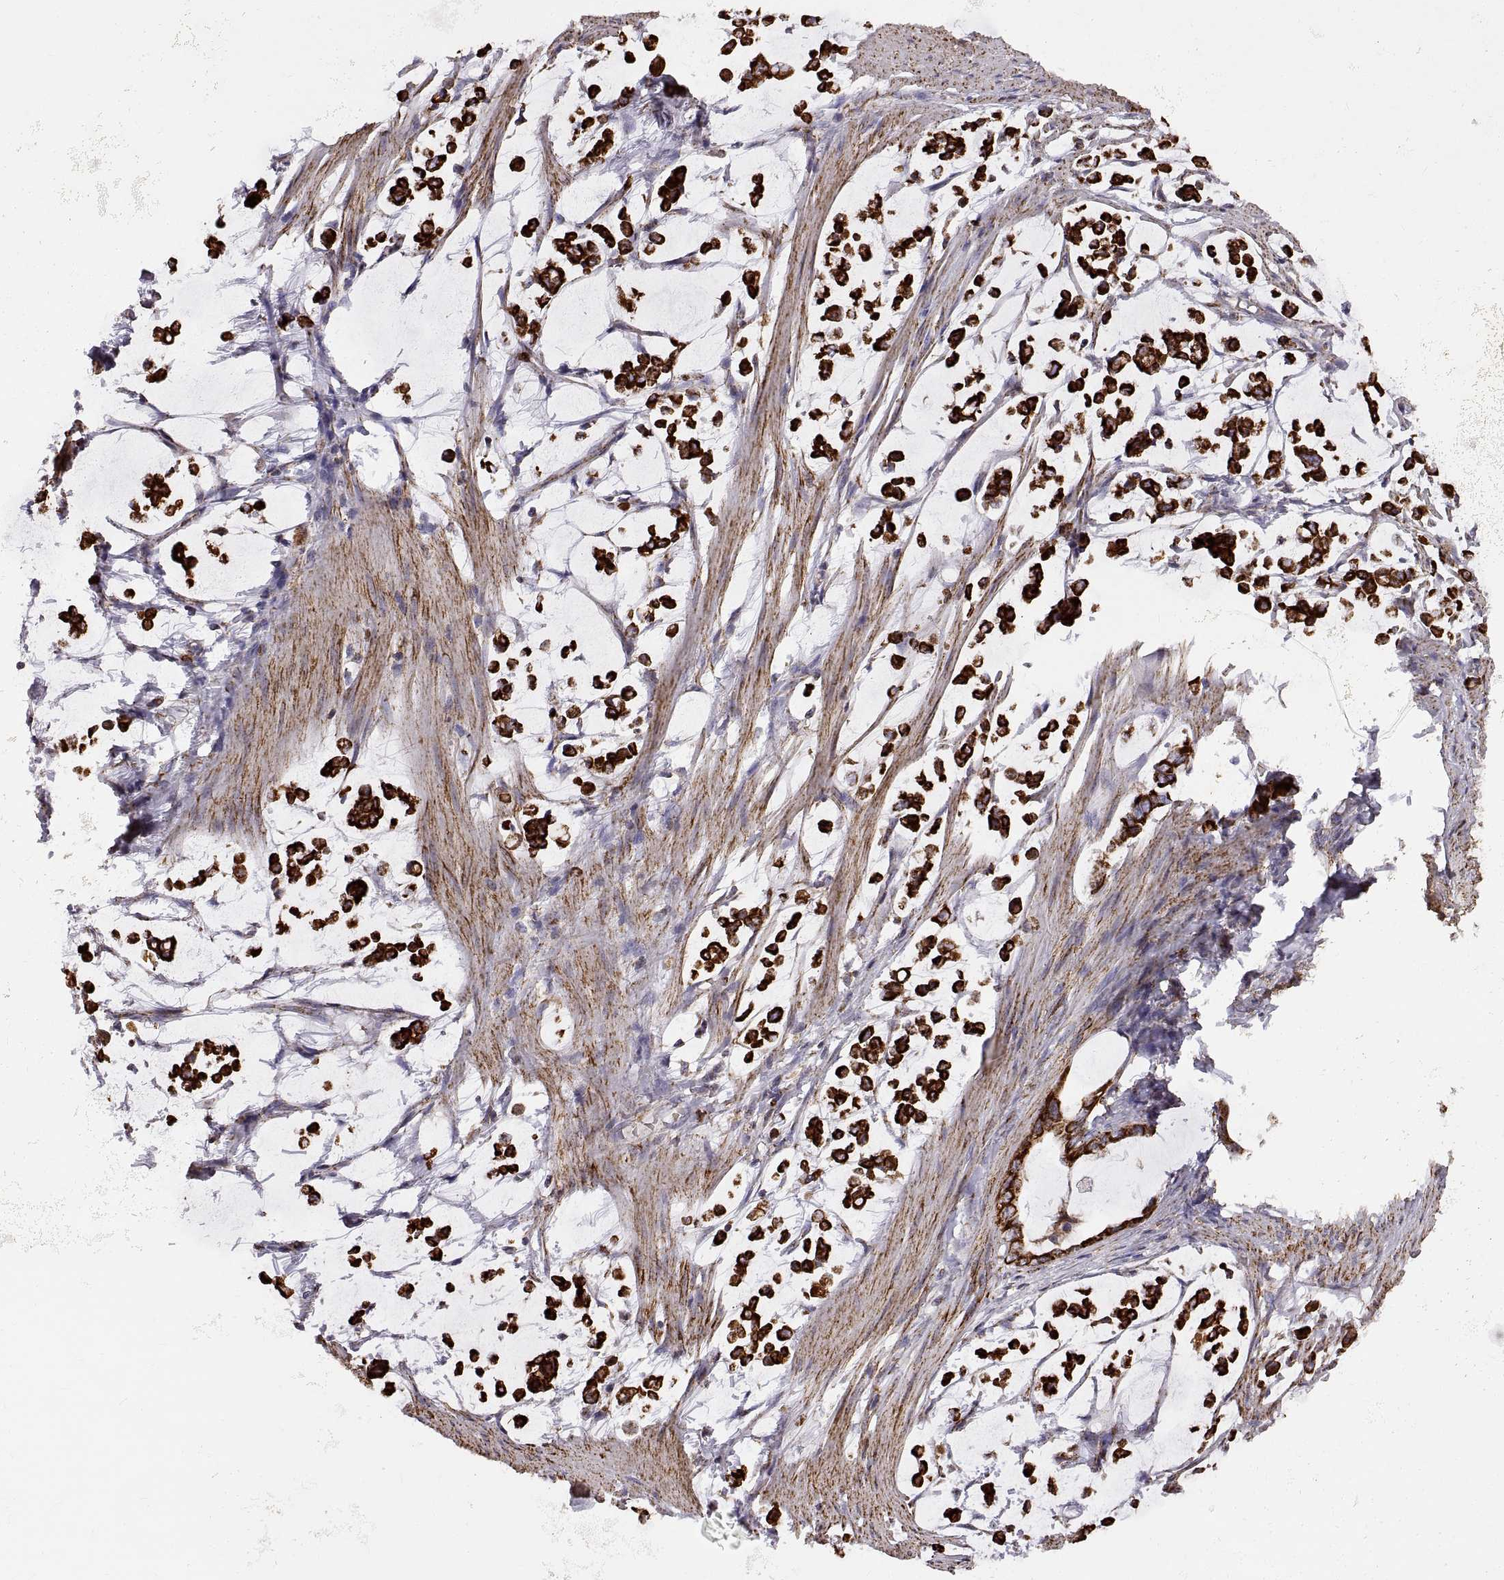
{"staining": {"intensity": "strong", "quantity": ">75%", "location": "cytoplasmic/membranous"}, "tissue": "stomach cancer", "cell_type": "Tumor cells", "image_type": "cancer", "snomed": [{"axis": "morphology", "description": "Adenocarcinoma, NOS"}, {"axis": "topography", "description": "Stomach"}], "caption": "Approximately >75% of tumor cells in human stomach cancer show strong cytoplasmic/membranous protein positivity as visualized by brown immunohistochemical staining.", "gene": "ARSD", "patient": {"sex": "male", "age": 82}}